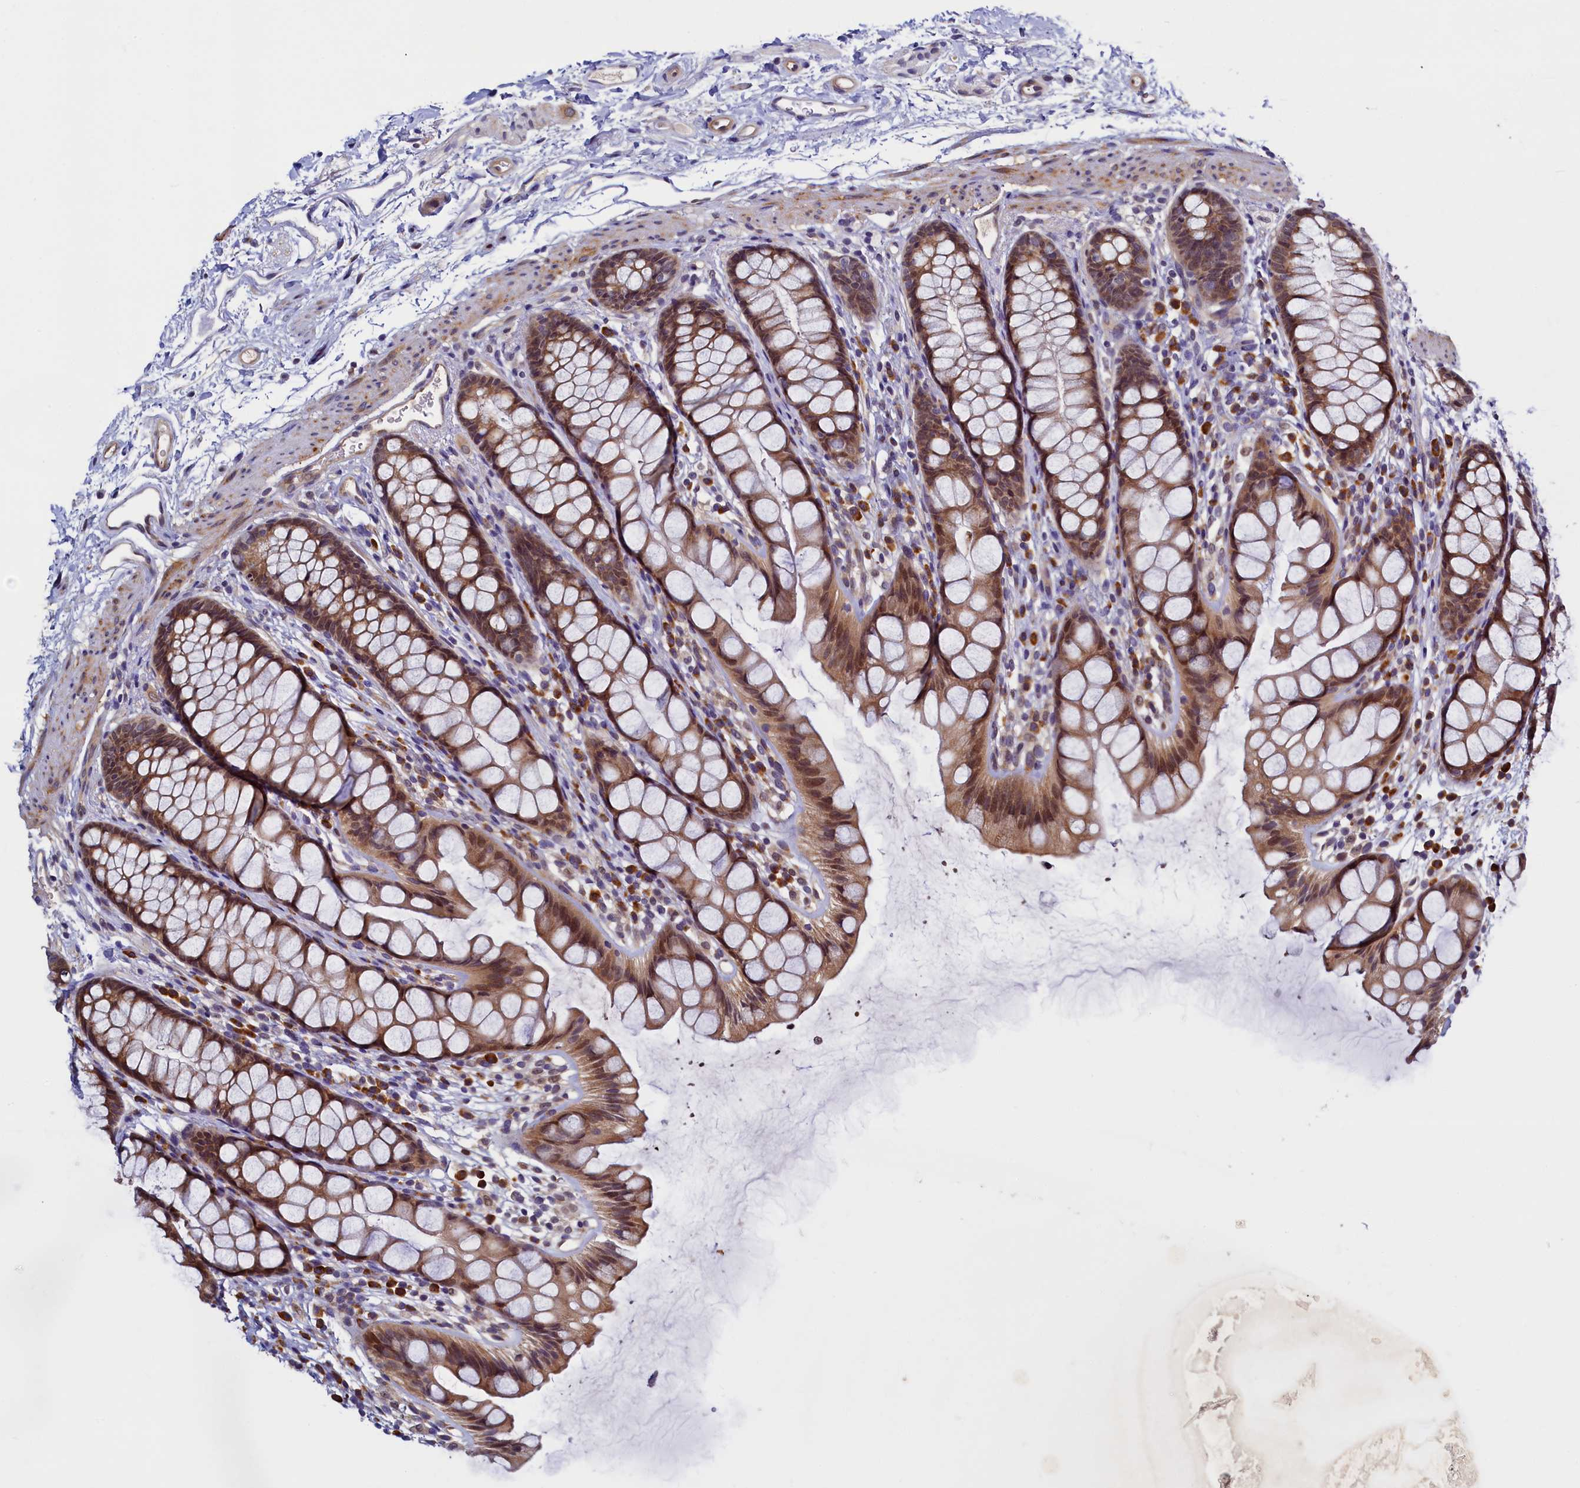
{"staining": {"intensity": "moderate", "quantity": ">75%", "location": "cytoplasmic/membranous,nuclear"}, "tissue": "rectum", "cell_type": "Glandular cells", "image_type": "normal", "snomed": [{"axis": "morphology", "description": "Normal tissue, NOS"}, {"axis": "topography", "description": "Rectum"}], "caption": "Immunohistochemistry of benign rectum shows medium levels of moderate cytoplasmic/membranous,nuclear positivity in approximately >75% of glandular cells. The staining was performed using DAB to visualize the protein expression in brown, while the nuclei were stained in blue with hematoxylin (Magnification: 20x).", "gene": "SLC16A14", "patient": {"sex": "female", "age": 65}}